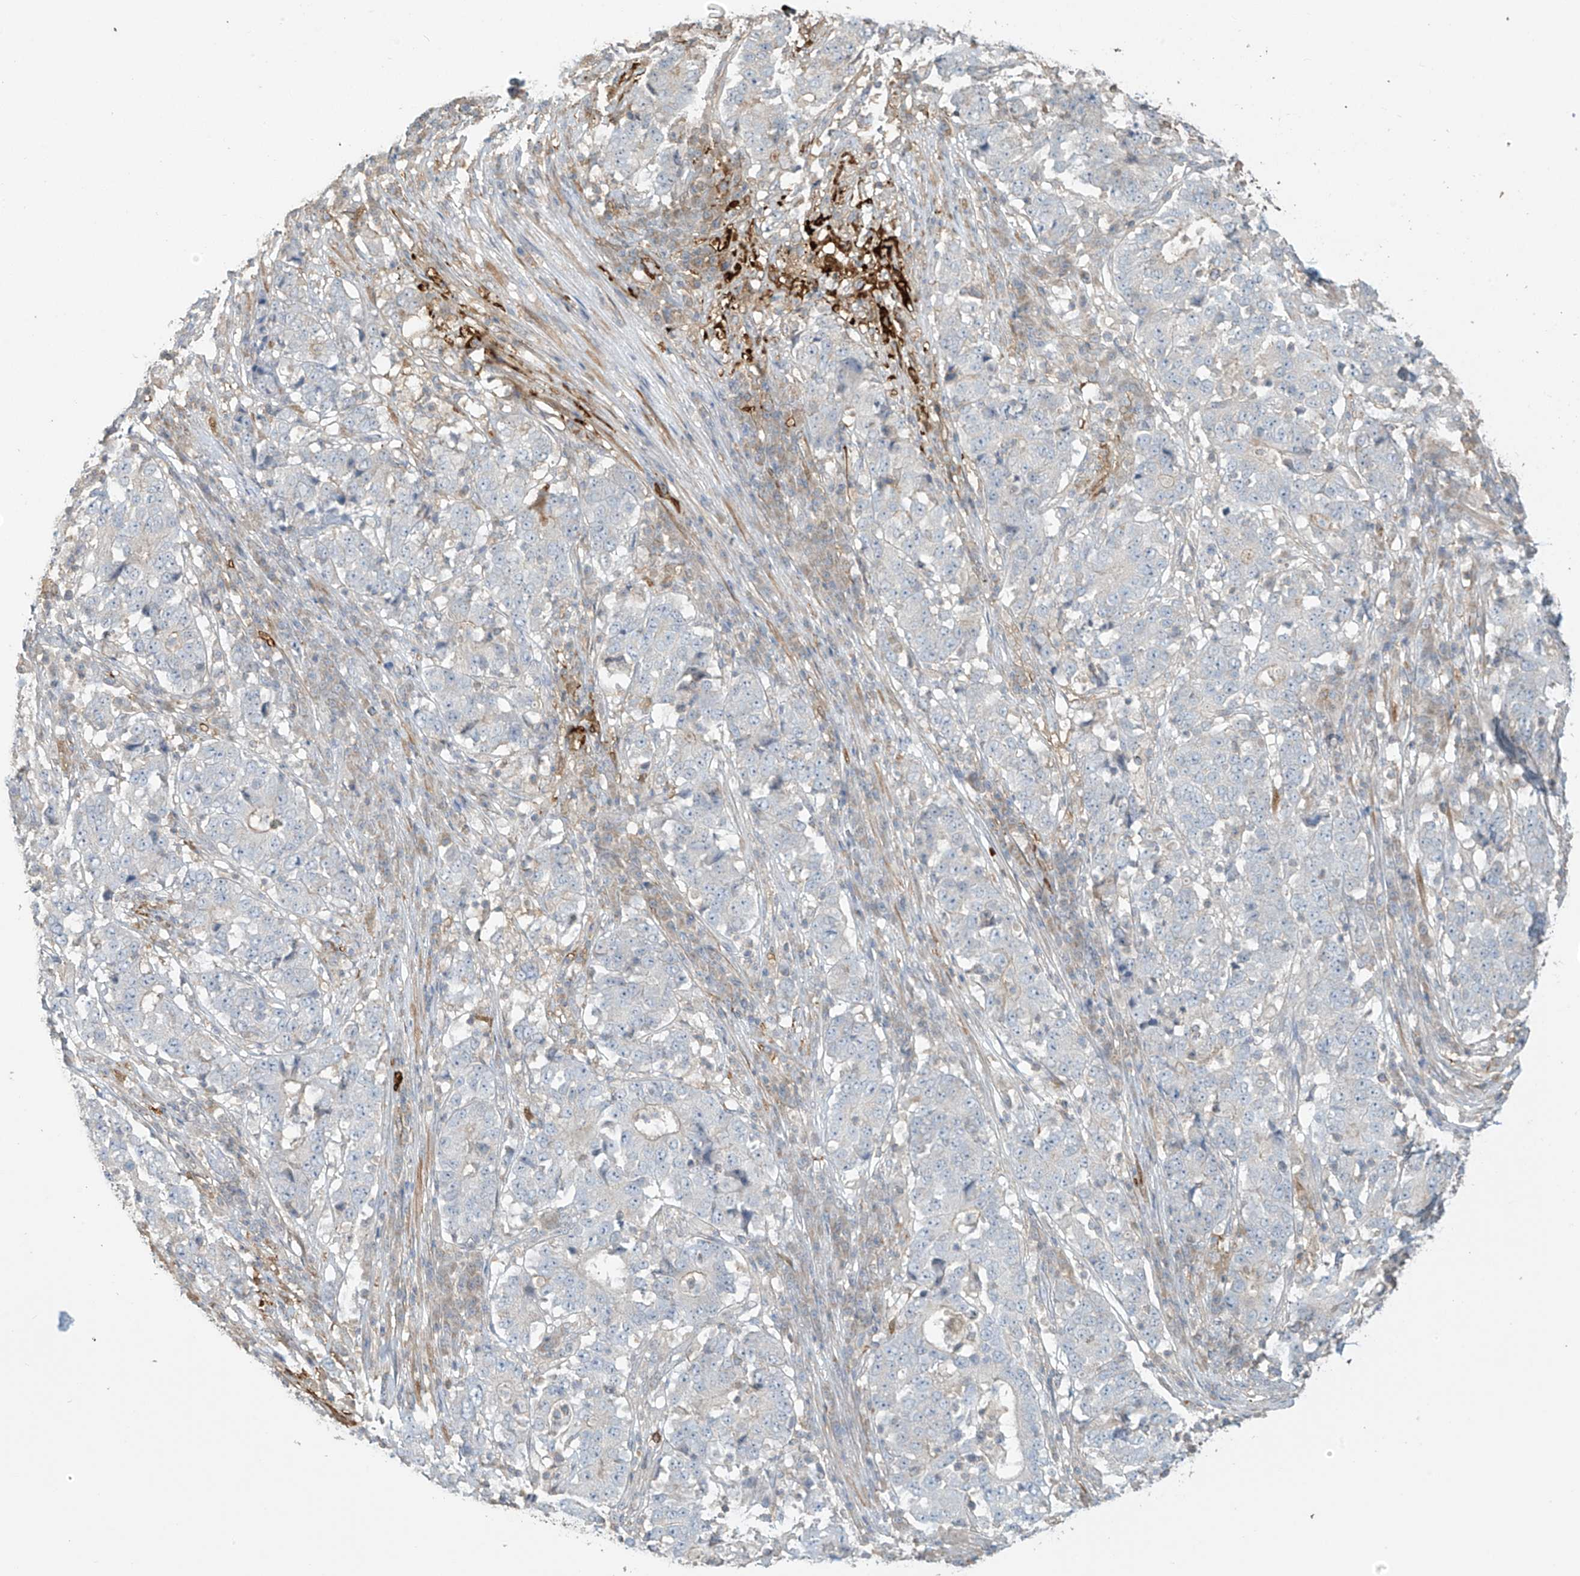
{"staining": {"intensity": "negative", "quantity": "none", "location": "none"}, "tissue": "stomach cancer", "cell_type": "Tumor cells", "image_type": "cancer", "snomed": [{"axis": "morphology", "description": "Adenocarcinoma, NOS"}, {"axis": "topography", "description": "Stomach"}], "caption": "Adenocarcinoma (stomach) was stained to show a protein in brown. There is no significant expression in tumor cells.", "gene": "TAGAP", "patient": {"sex": "male", "age": 59}}